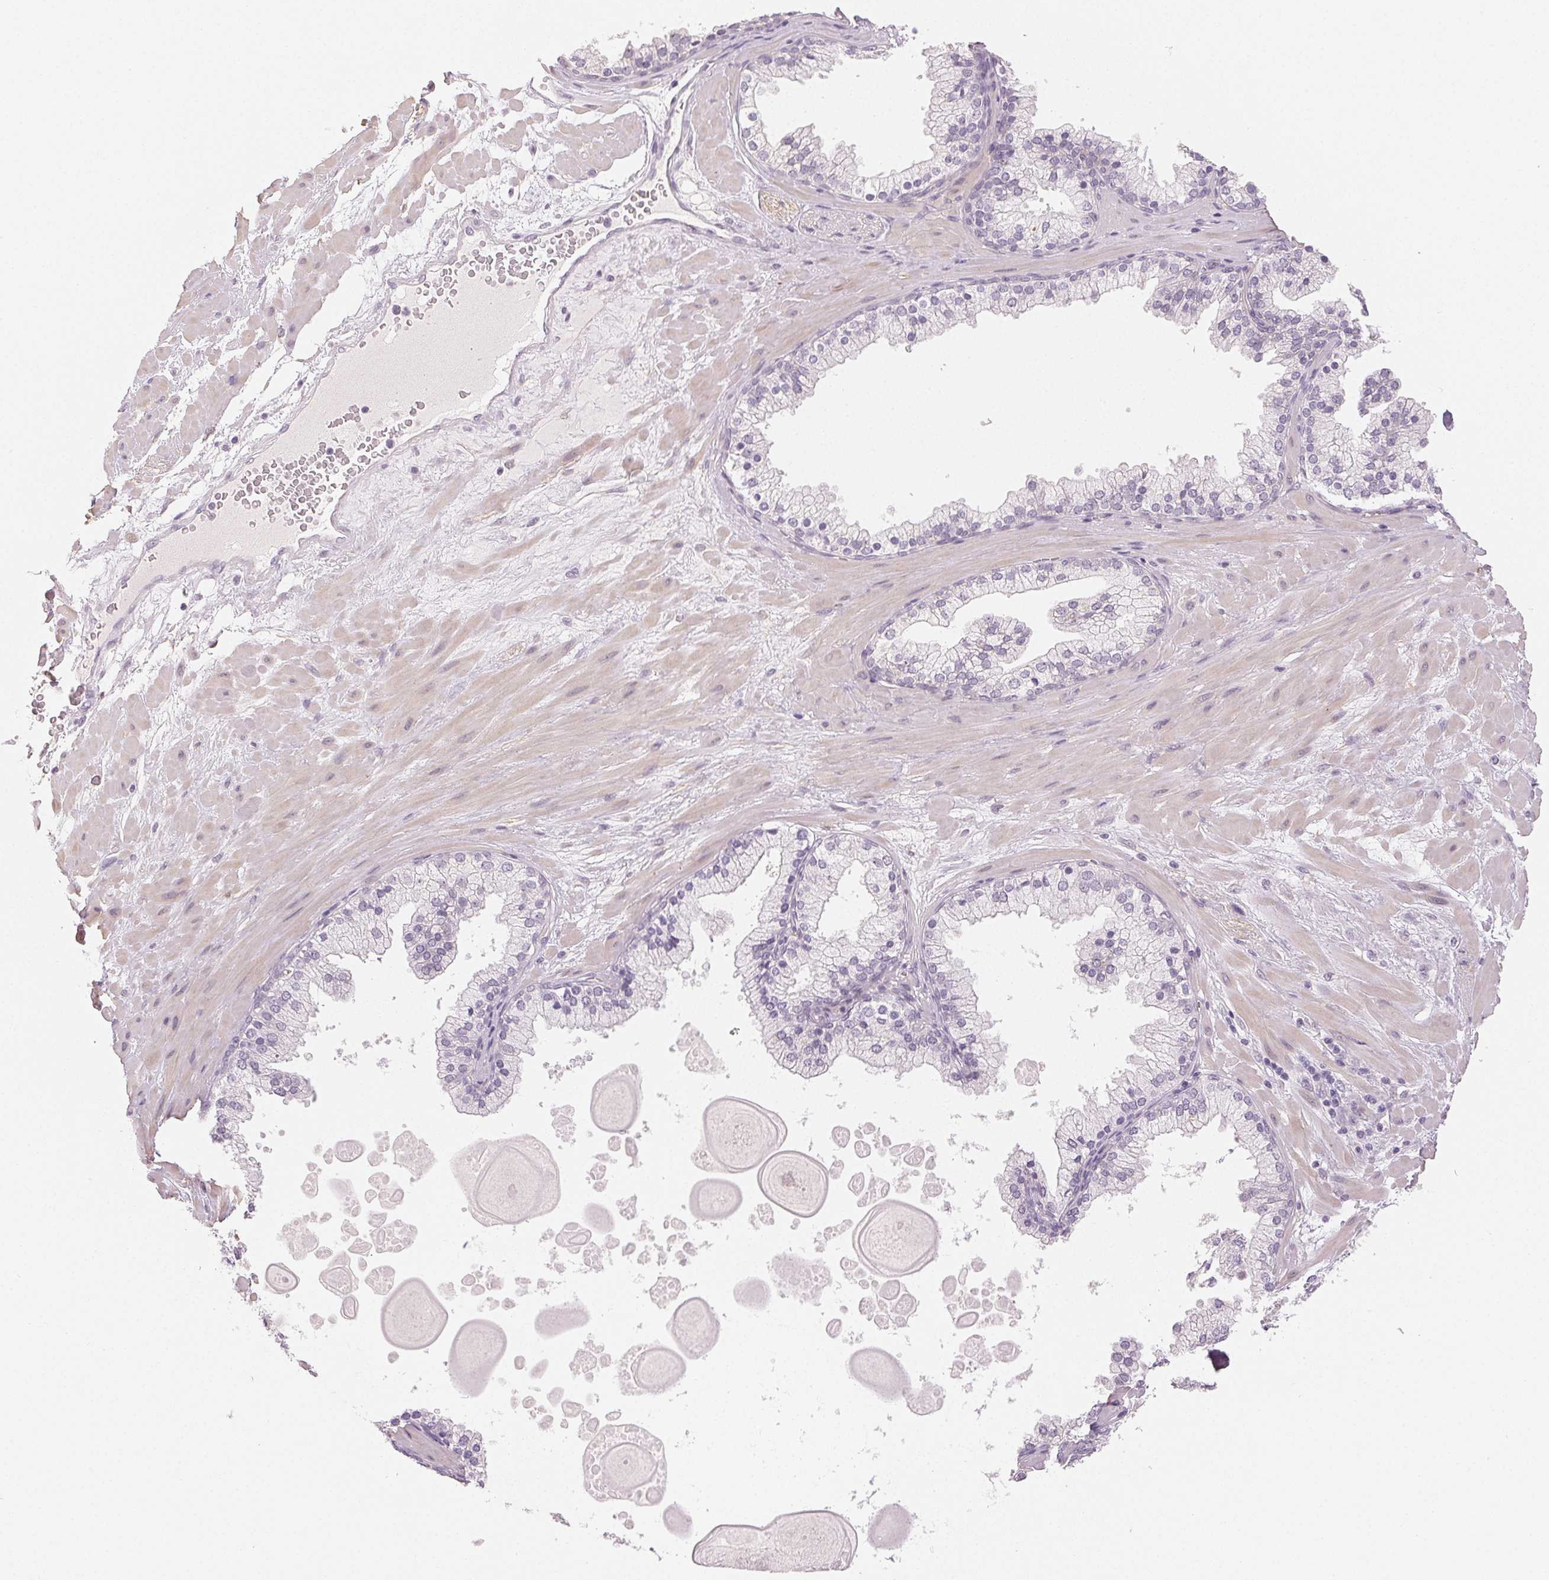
{"staining": {"intensity": "negative", "quantity": "none", "location": "none"}, "tissue": "soft tissue", "cell_type": "Fibroblasts", "image_type": "normal", "snomed": [{"axis": "morphology", "description": "Normal tissue, NOS"}, {"axis": "topography", "description": "Prostate"}, {"axis": "topography", "description": "Peripheral nerve tissue"}], "caption": "This histopathology image is of benign soft tissue stained with immunohistochemistry to label a protein in brown with the nuclei are counter-stained blue. There is no expression in fibroblasts.", "gene": "MAP1LC3A", "patient": {"sex": "male", "age": 61}}